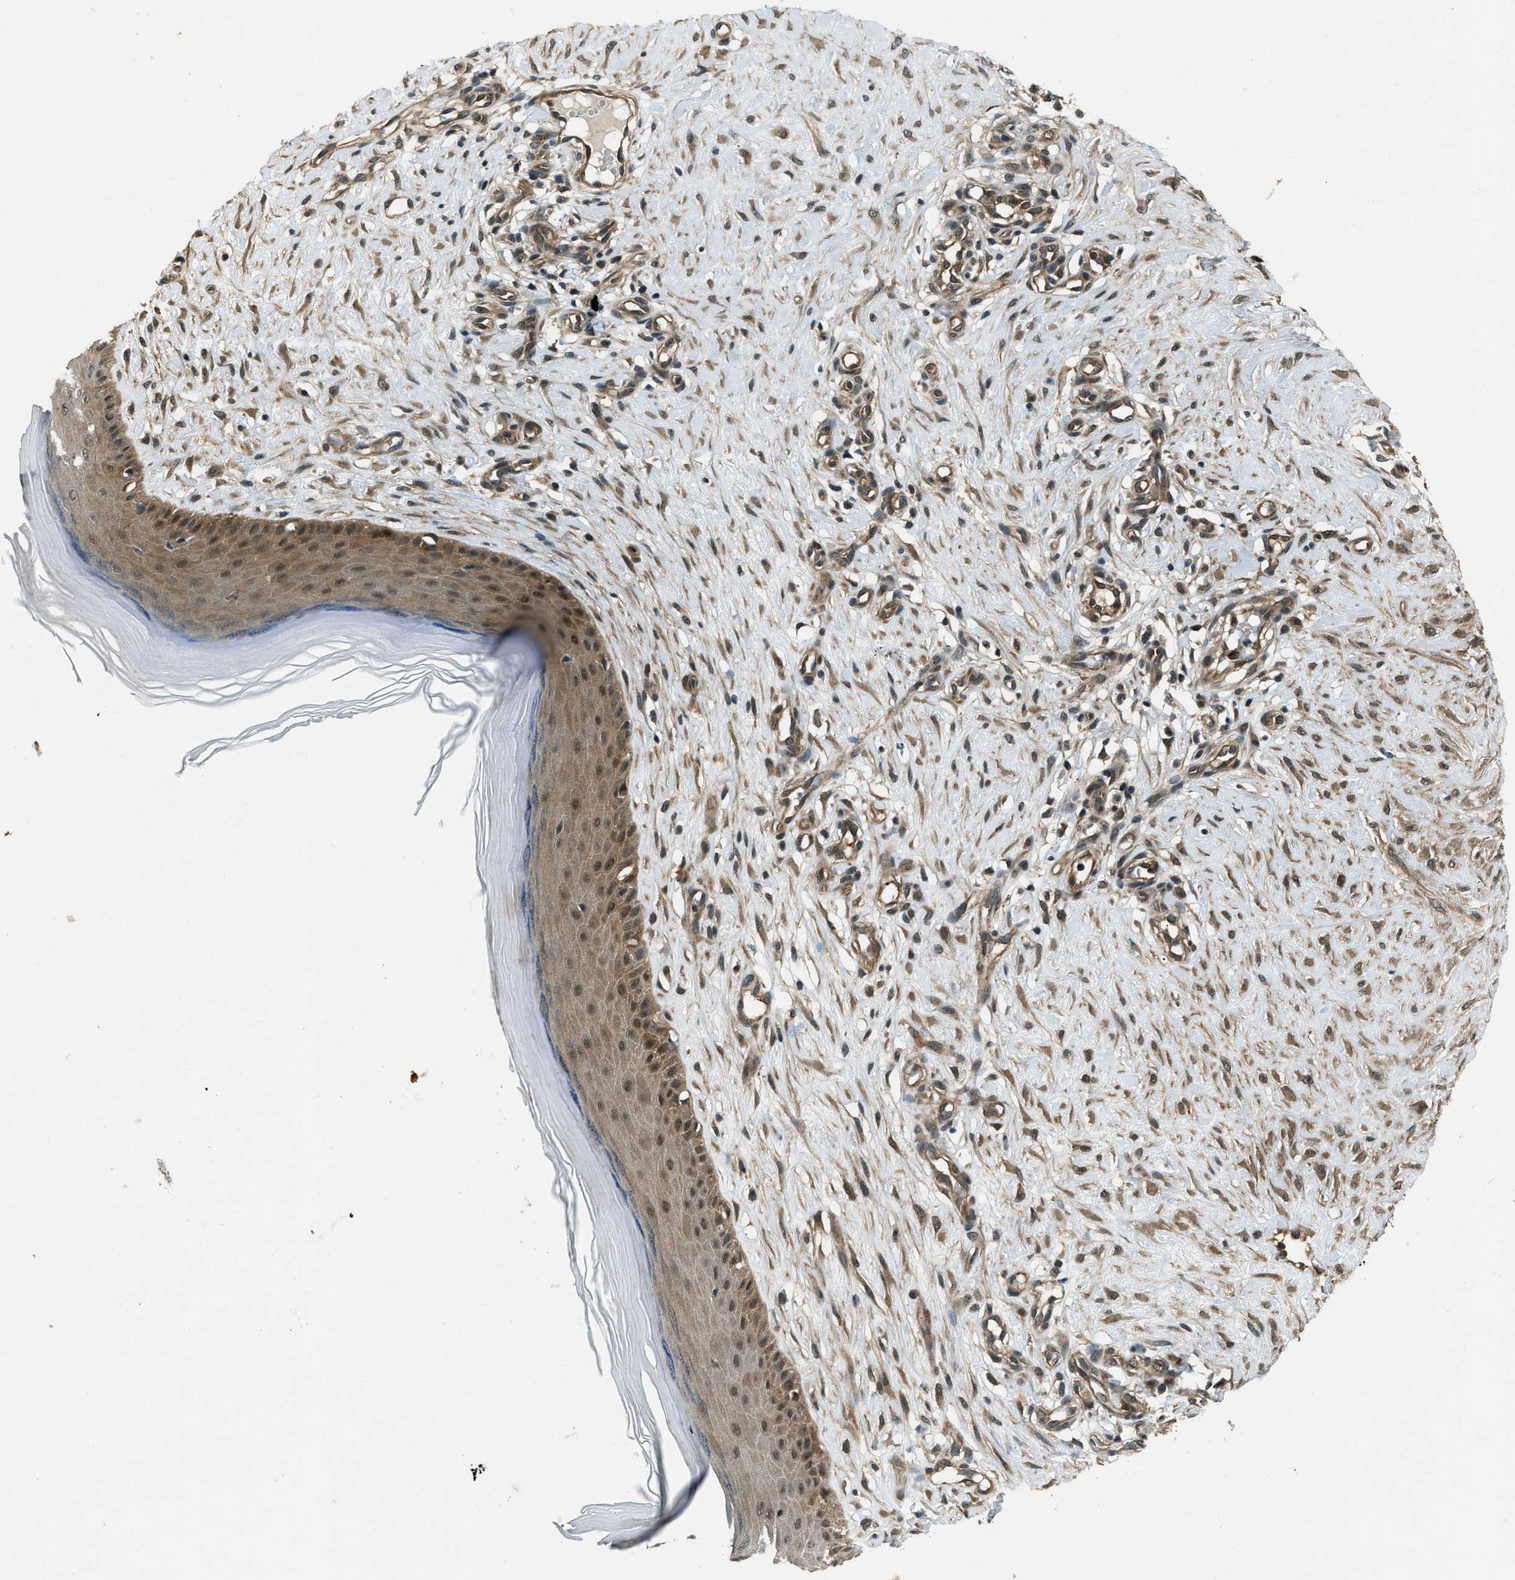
{"staining": {"intensity": "moderate", "quantity": ">75%", "location": "cytoplasmic/membranous"}, "tissue": "skin", "cell_type": "Fibroblasts", "image_type": "normal", "snomed": [{"axis": "morphology", "description": "Normal tissue, NOS"}, {"axis": "topography", "description": "Skin"}], "caption": "A brown stain highlights moderate cytoplasmic/membranous expression of a protein in fibroblasts of unremarkable human skin. (DAB (3,3'-diaminobenzidine) IHC, brown staining for protein, blue staining for nuclei).", "gene": "NUDCD3", "patient": {"sex": "male", "age": 41}}